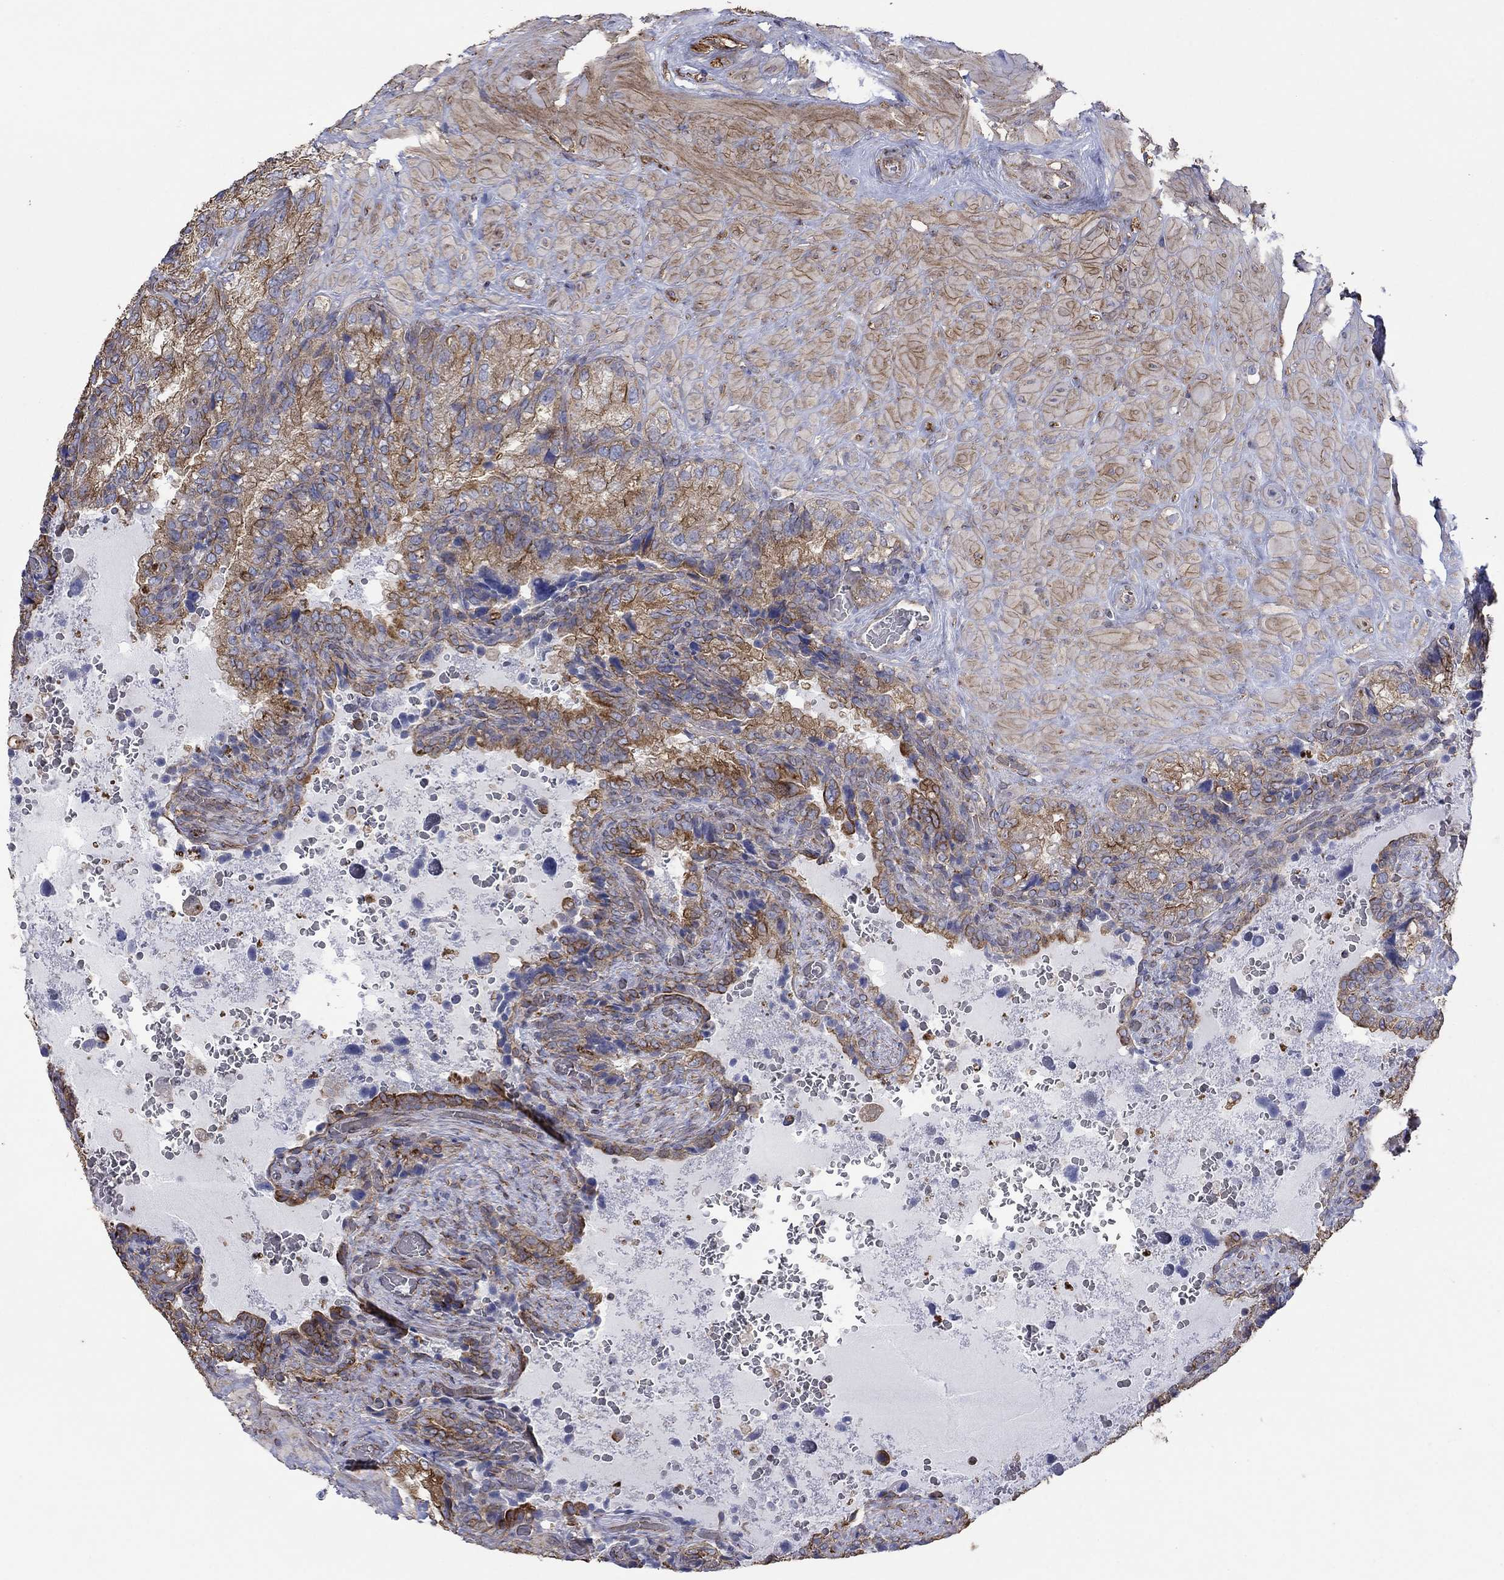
{"staining": {"intensity": "strong", "quantity": "25%-75%", "location": "cytoplasmic/membranous,nuclear"}, "tissue": "prostate cancer", "cell_type": "Tumor cells", "image_type": "cancer", "snomed": [{"axis": "morphology", "description": "Adenocarcinoma, NOS"}, {"axis": "topography", "description": "Prostate and seminal vesicle, NOS"}], "caption": "This micrograph displays prostate cancer stained with immunohistochemistry (IHC) to label a protein in brown. The cytoplasmic/membranous and nuclear of tumor cells show strong positivity for the protein. Nuclei are counter-stained blue.", "gene": "TPRN", "patient": {"sex": "male", "age": 62}}